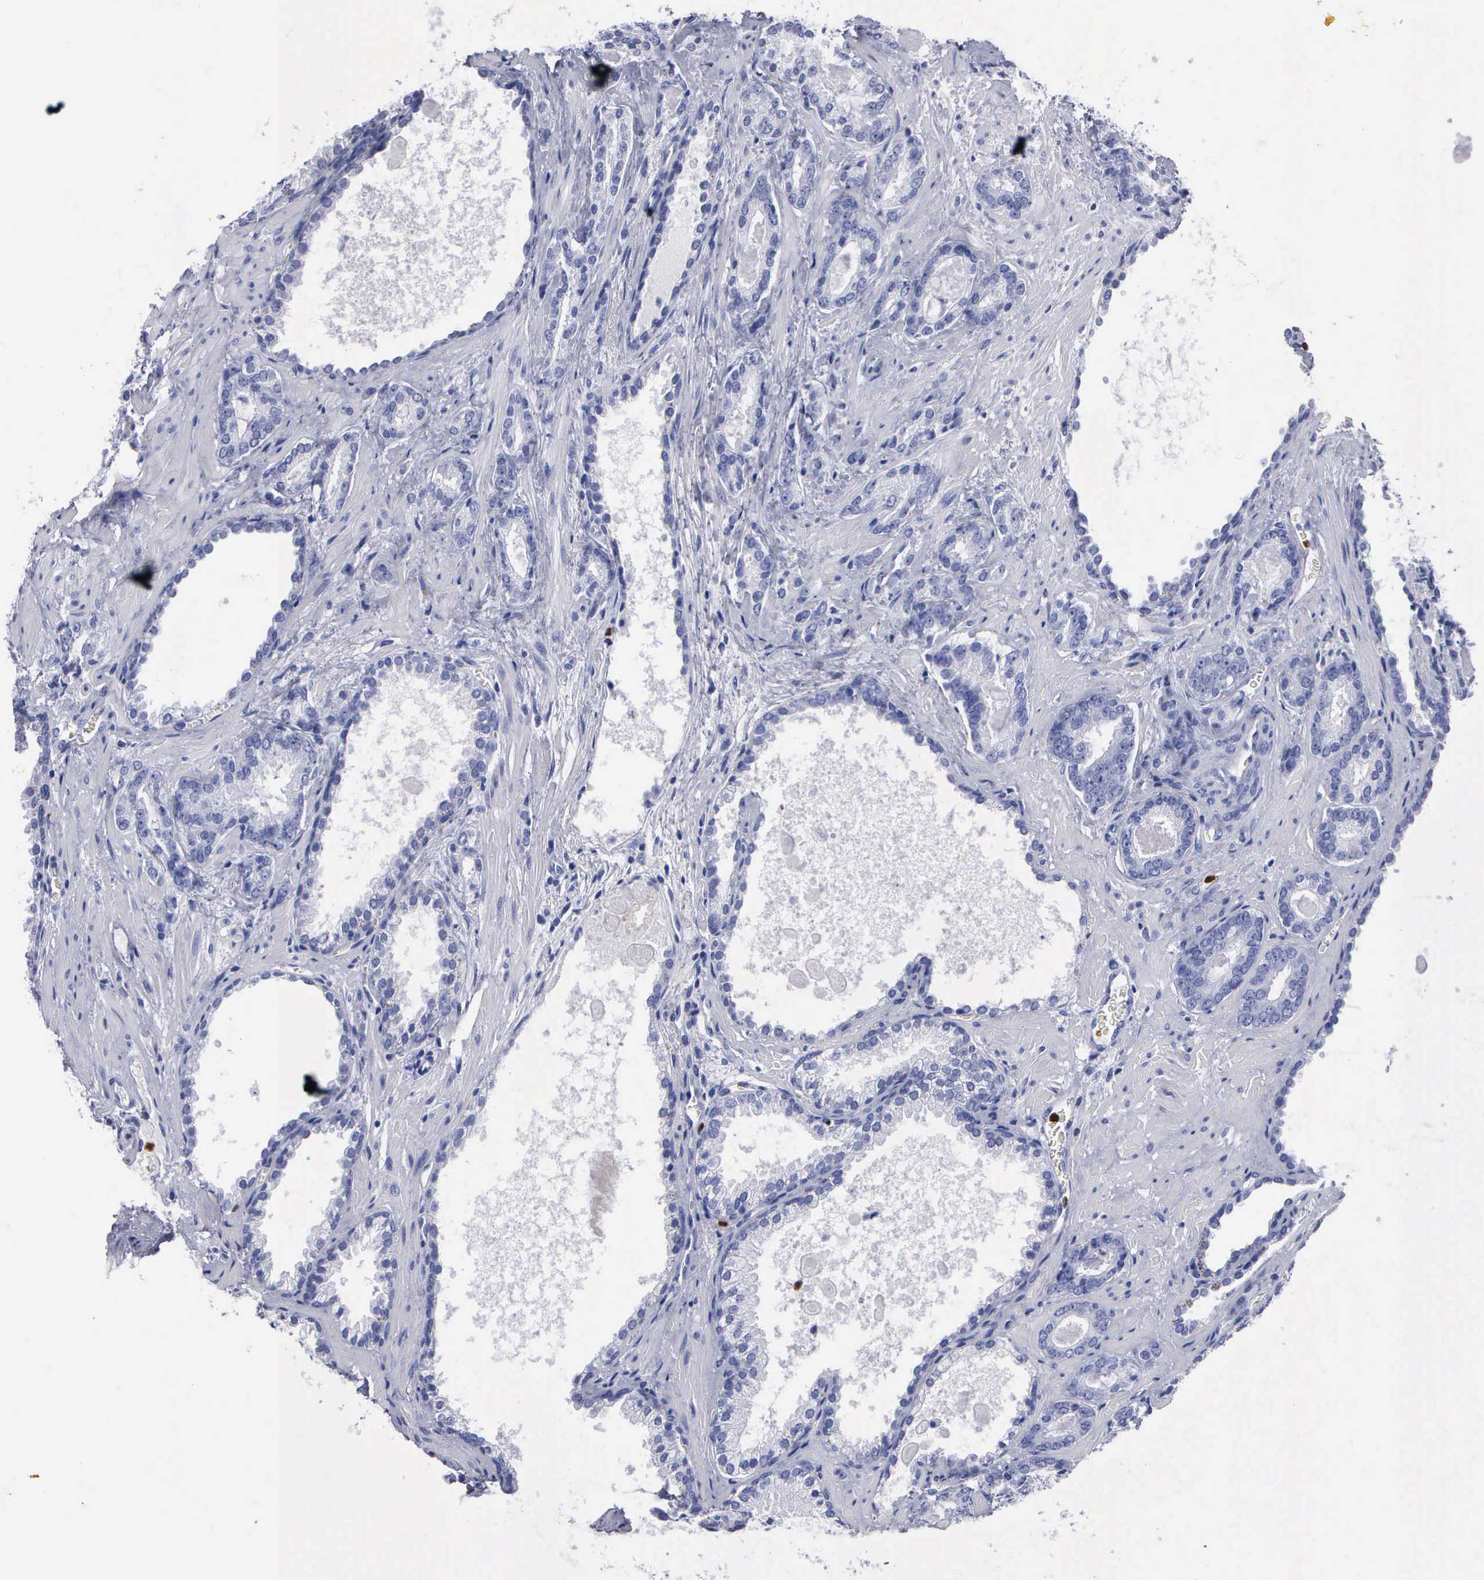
{"staining": {"intensity": "negative", "quantity": "none", "location": "none"}, "tissue": "prostate cancer", "cell_type": "Tumor cells", "image_type": "cancer", "snomed": [{"axis": "morphology", "description": "Adenocarcinoma, Medium grade"}, {"axis": "topography", "description": "Prostate"}], "caption": "Medium-grade adenocarcinoma (prostate) was stained to show a protein in brown. There is no significant staining in tumor cells. (Immunohistochemistry (ihc), brightfield microscopy, high magnification).", "gene": "CTSG", "patient": {"sex": "male", "age": 64}}